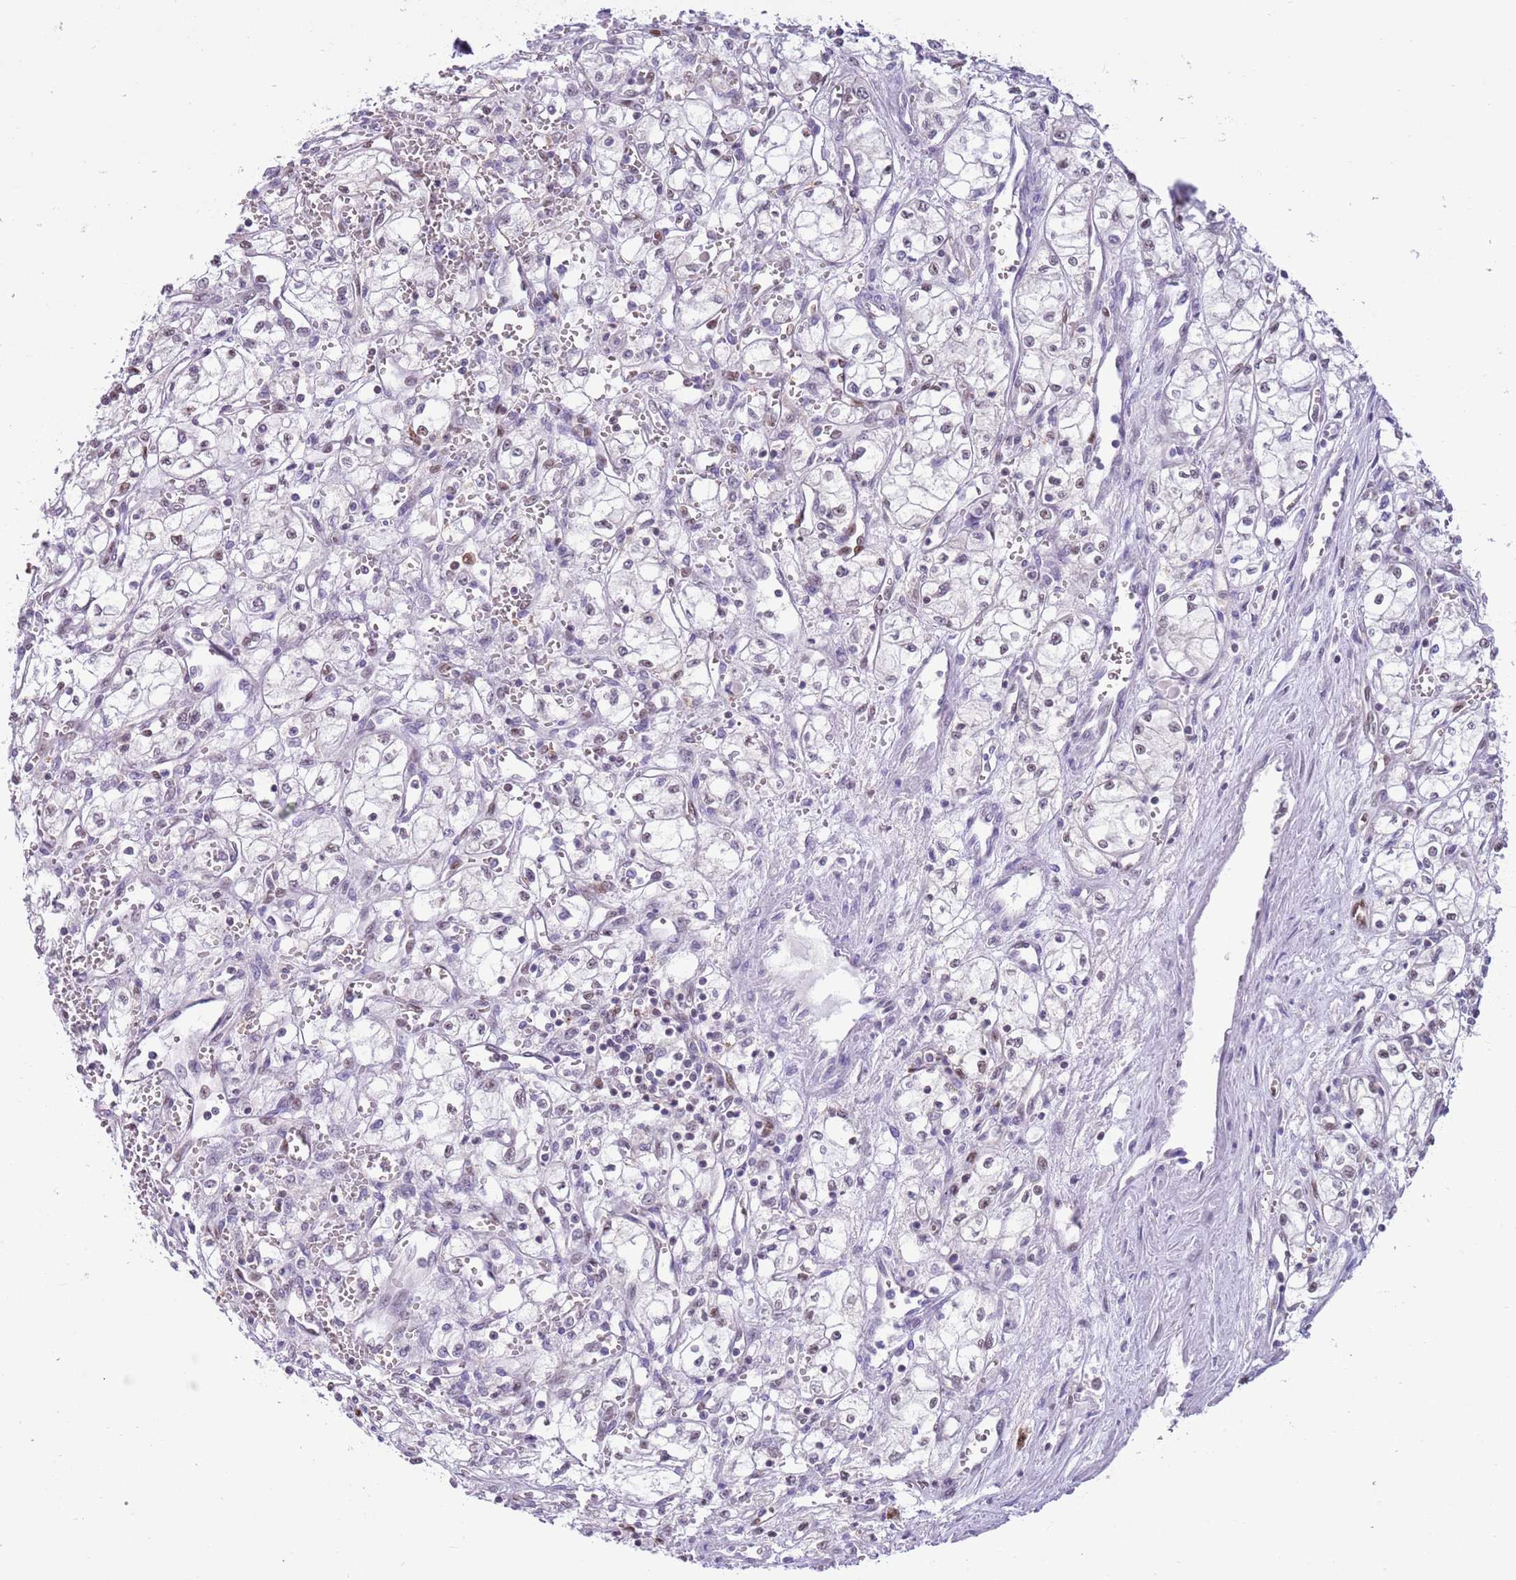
{"staining": {"intensity": "weak", "quantity": "<25%", "location": "nuclear"}, "tissue": "renal cancer", "cell_type": "Tumor cells", "image_type": "cancer", "snomed": [{"axis": "morphology", "description": "Adenocarcinoma, NOS"}, {"axis": "topography", "description": "Kidney"}], "caption": "This is a histopathology image of immunohistochemistry staining of renal cancer (adenocarcinoma), which shows no expression in tumor cells.", "gene": "DDI2", "patient": {"sex": "male", "age": 59}}